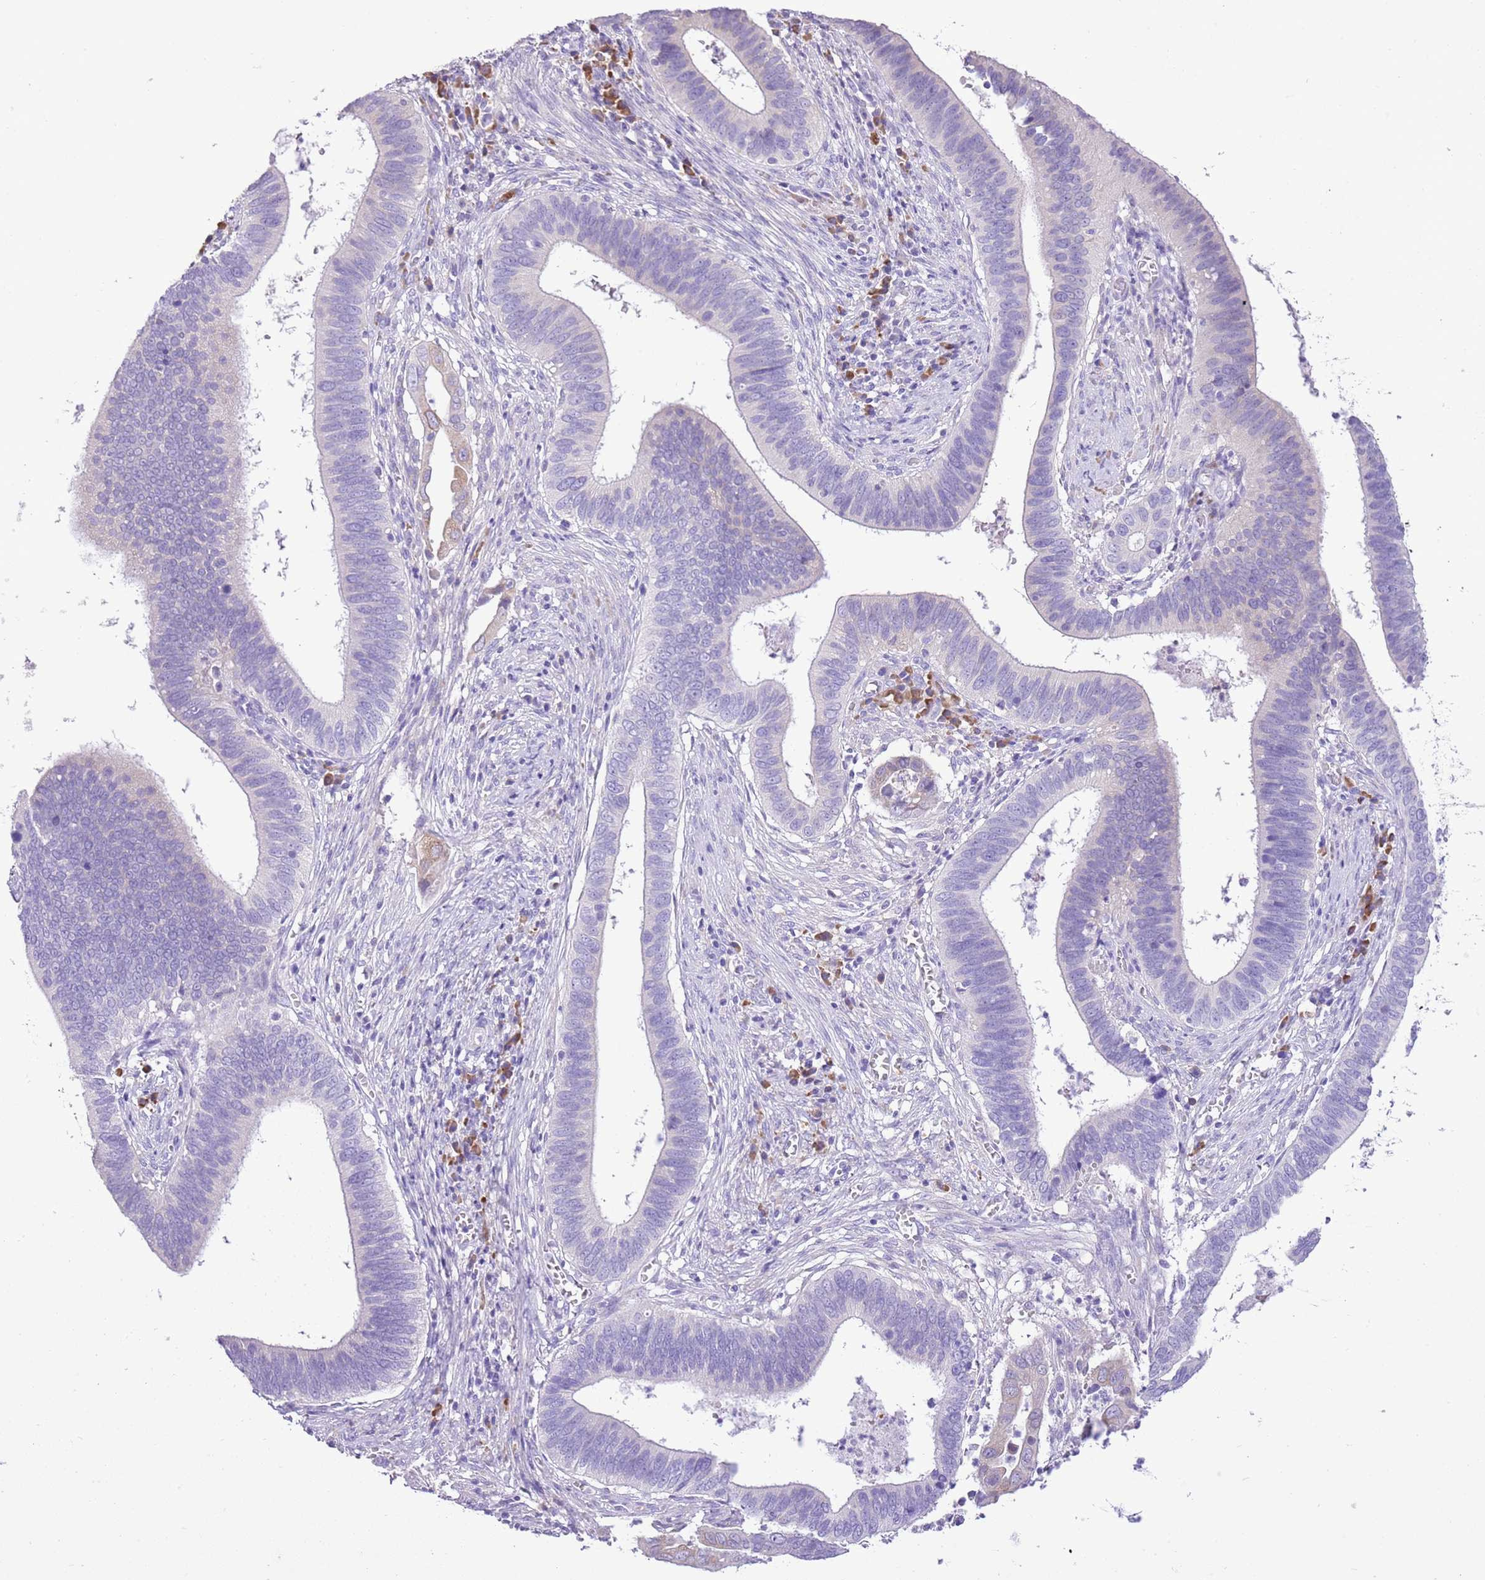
{"staining": {"intensity": "weak", "quantity": "<25%", "location": "cytoplasmic/membranous"}, "tissue": "cervical cancer", "cell_type": "Tumor cells", "image_type": "cancer", "snomed": [{"axis": "morphology", "description": "Adenocarcinoma, NOS"}, {"axis": "topography", "description": "Cervix"}], "caption": "The micrograph displays no significant expression in tumor cells of cervical cancer (adenocarcinoma). The staining is performed using DAB brown chromogen with nuclei counter-stained in using hematoxylin.", "gene": "AAR2", "patient": {"sex": "female", "age": 42}}